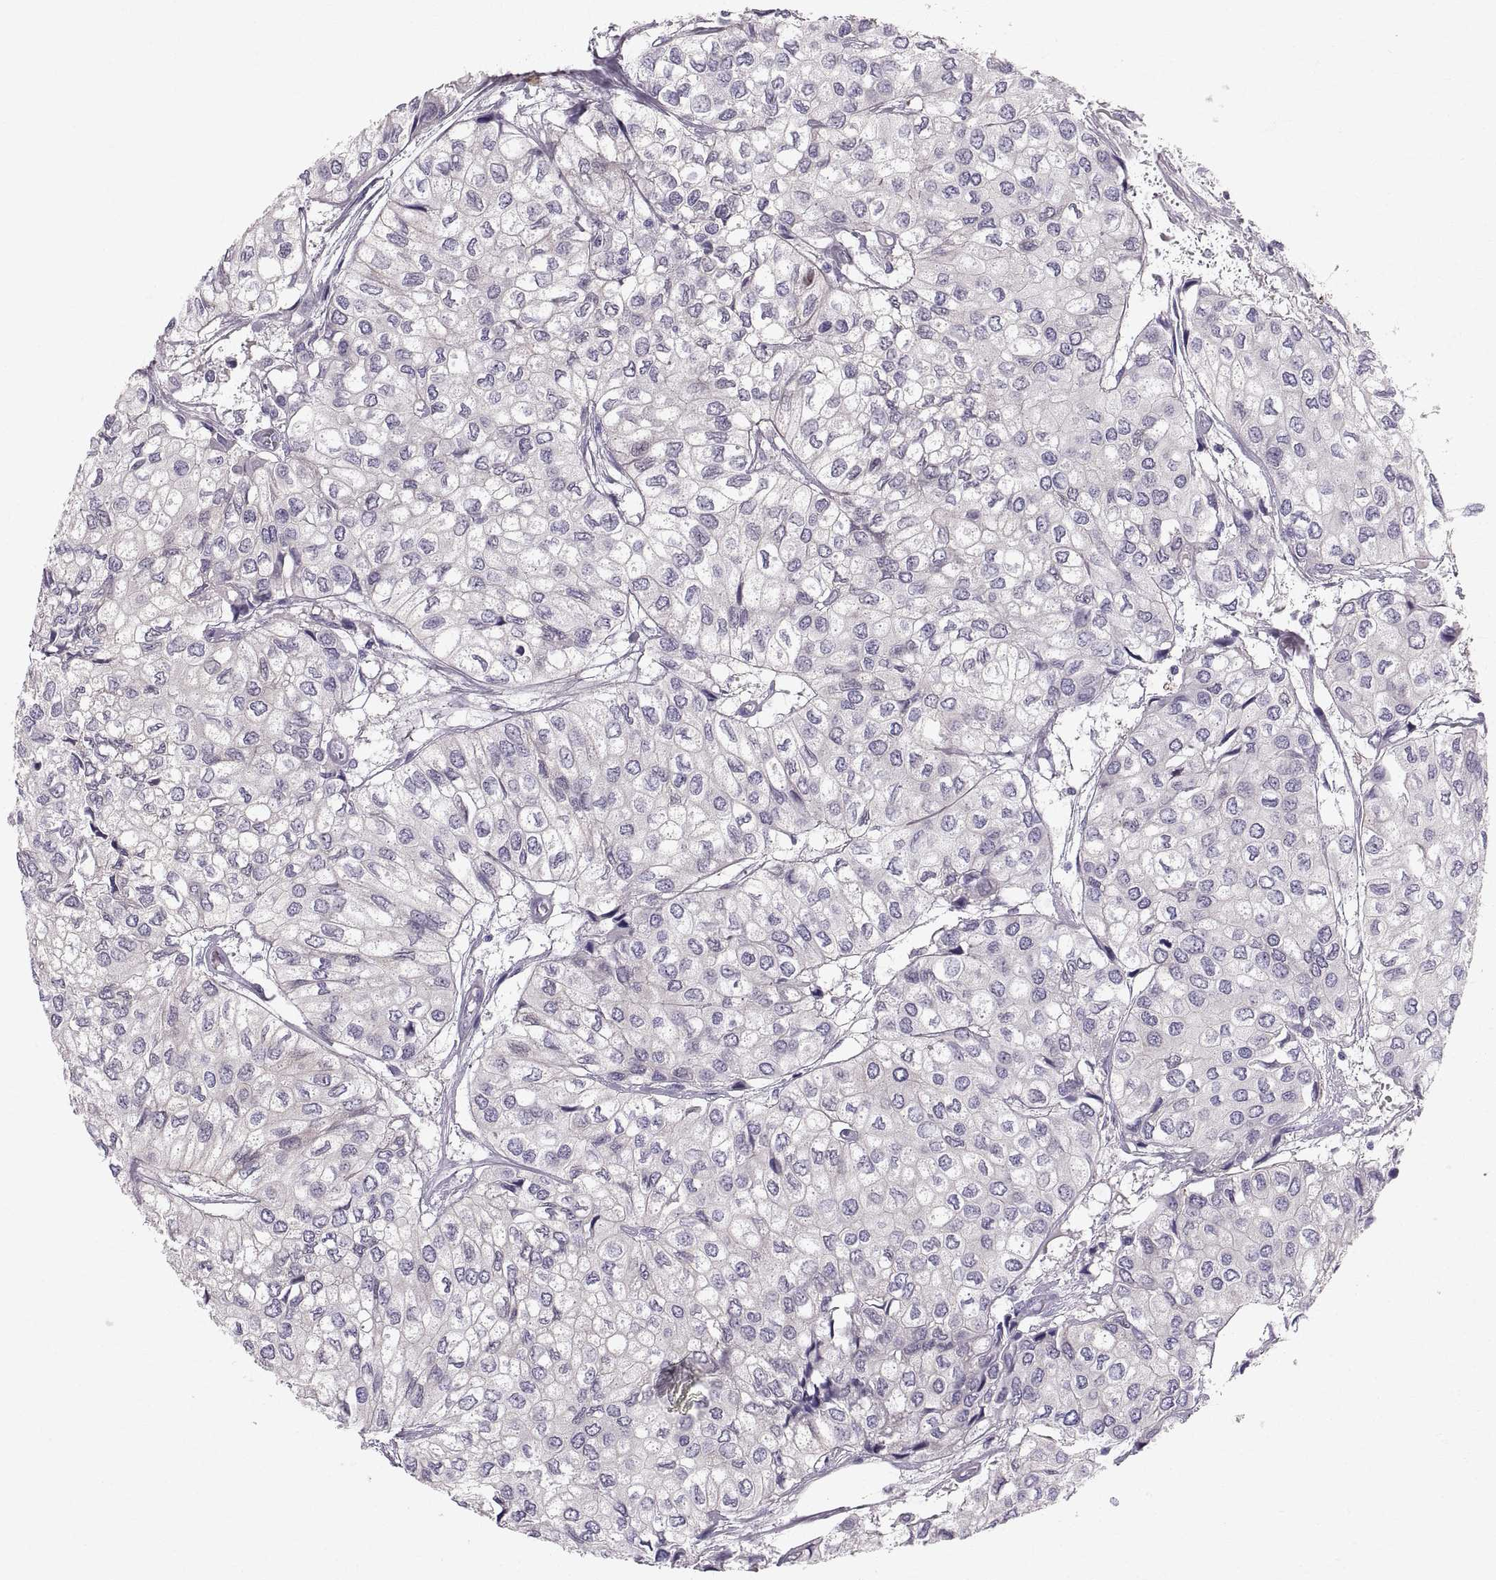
{"staining": {"intensity": "negative", "quantity": "none", "location": "none"}, "tissue": "urothelial cancer", "cell_type": "Tumor cells", "image_type": "cancer", "snomed": [{"axis": "morphology", "description": "Urothelial carcinoma, High grade"}, {"axis": "topography", "description": "Urinary bladder"}], "caption": "Immunohistochemistry (IHC) of human urothelial carcinoma (high-grade) demonstrates no expression in tumor cells.", "gene": "SLC22A6", "patient": {"sex": "male", "age": 73}}